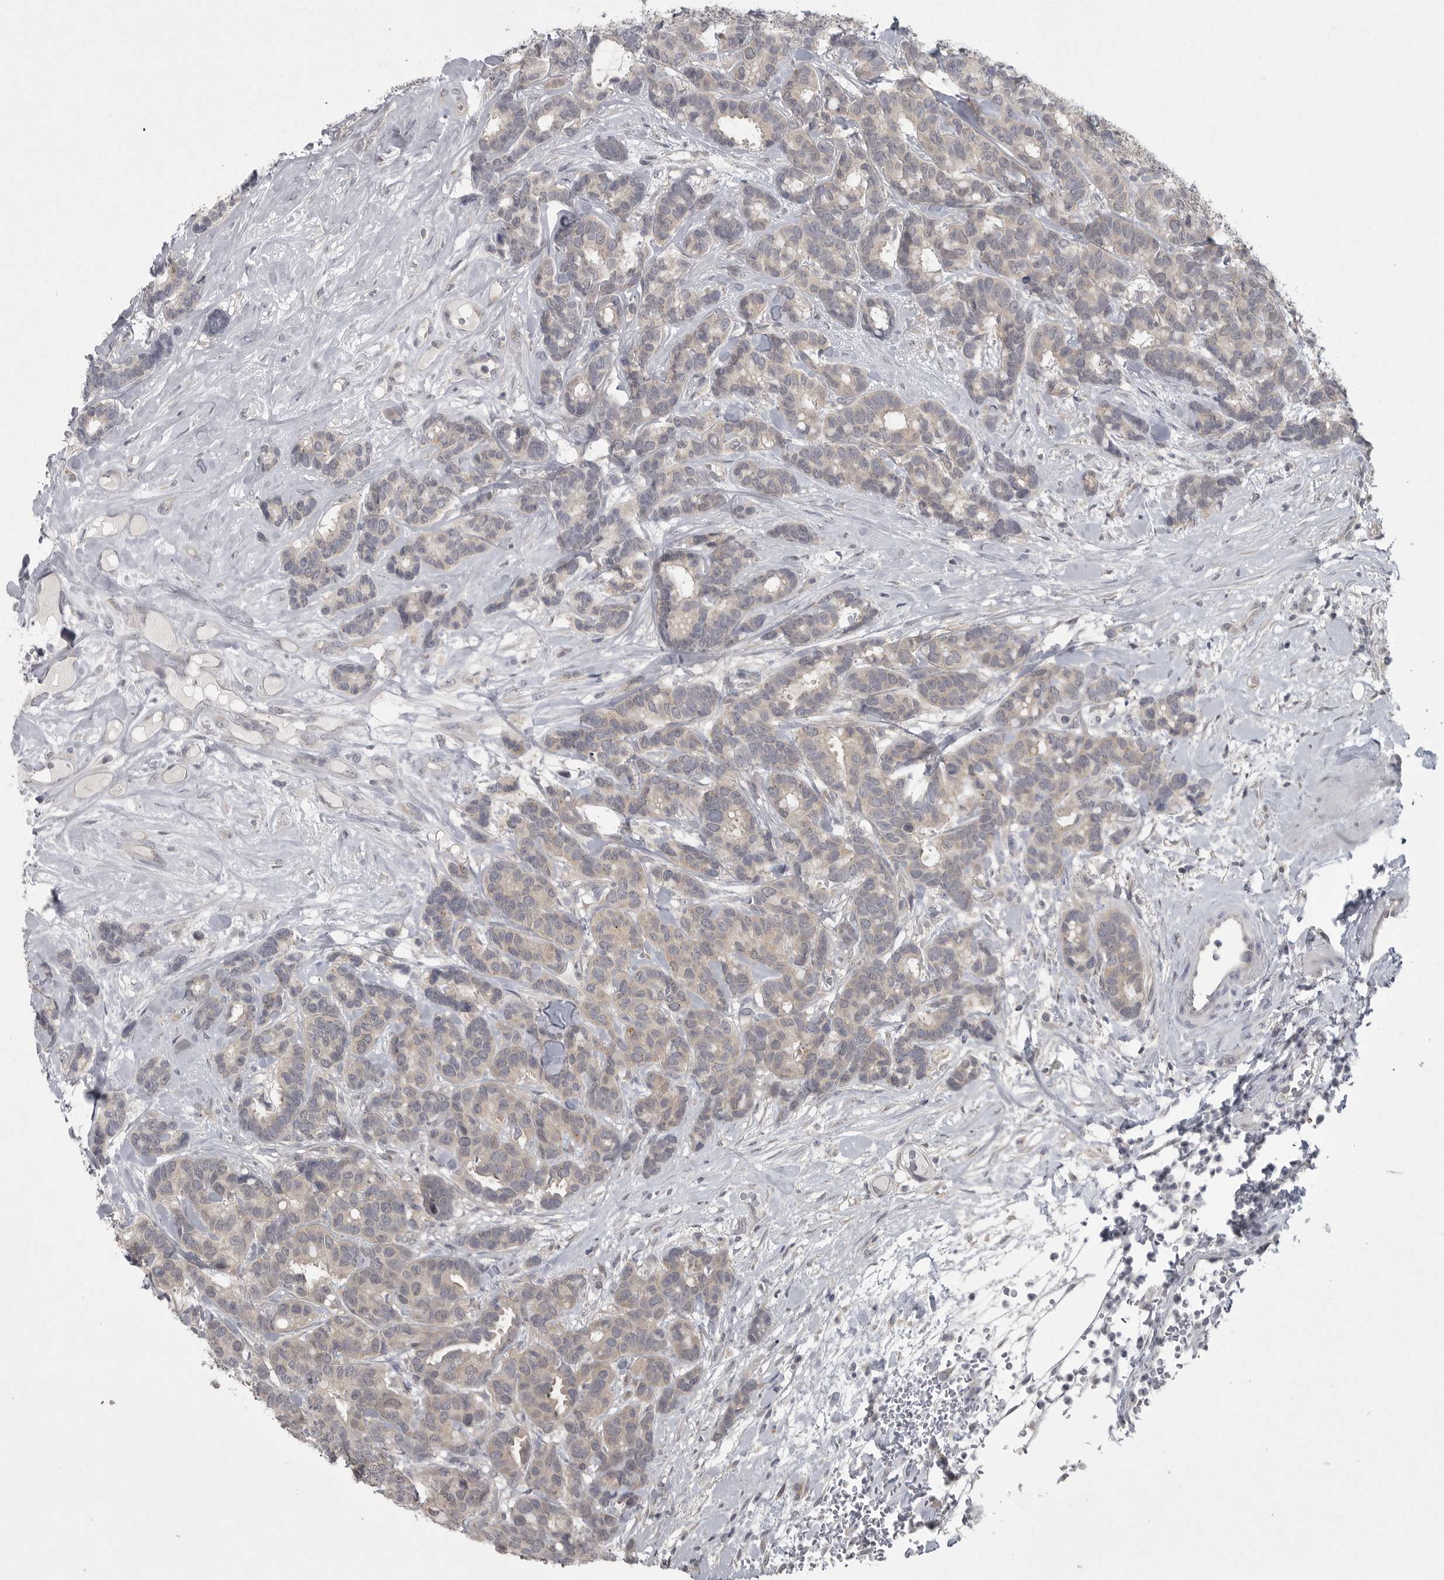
{"staining": {"intensity": "weak", "quantity": "<25%", "location": "cytoplasmic/membranous"}, "tissue": "breast cancer", "cell_type": "Tumor cells", "image_type": "cancer", "snomed": [{"axis": "morphology", "description": "Duct carcinoma"}, {"axis": "topography", "description": "Breast"}], "caption": "Immunohistochemistry of breast cancer (intraductal carcinoma) shows no staining in tumor cells.", "gene": "PHF13", "patient": {"sex": "female", "age": 87}}